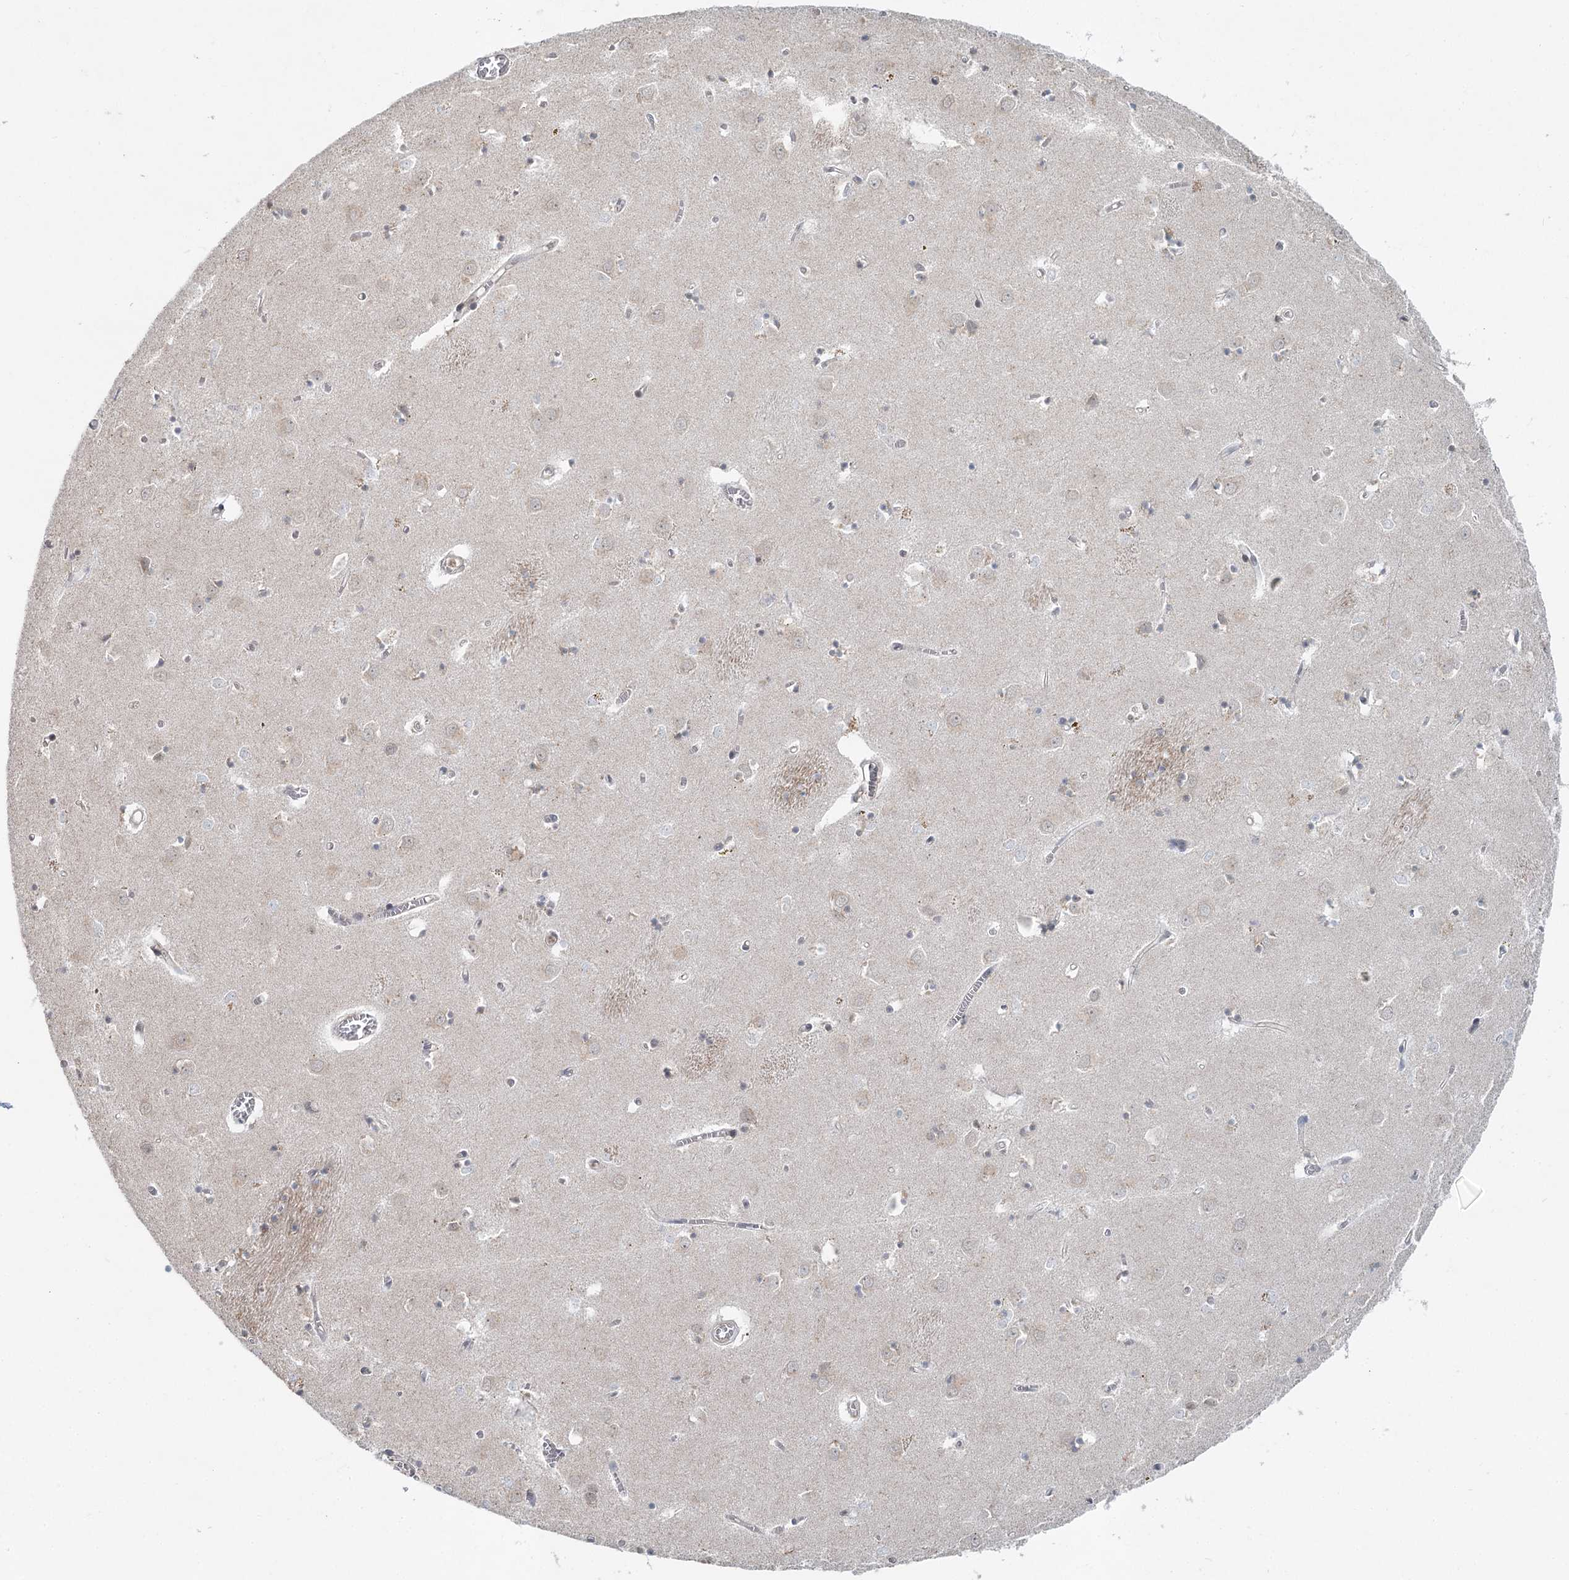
{"staining": {"intensity": "weak", "quantity": "<25%", "location": "nuclear"}, "tissue": "caudate", "cell_type": "Glial cells", "image_type": "normal", "snomed": [{"axis": "morphology", "description": "Normal tissue, NOS"}, {"axis": "topography", "description": "Lateral ventricle wall"}], "caption": "Immunohistochemical staining of normal caudate shows no significant positivity in glial cells.", "gene": "GPALPP1", "patient": {"sex": "male", "age": 70}}